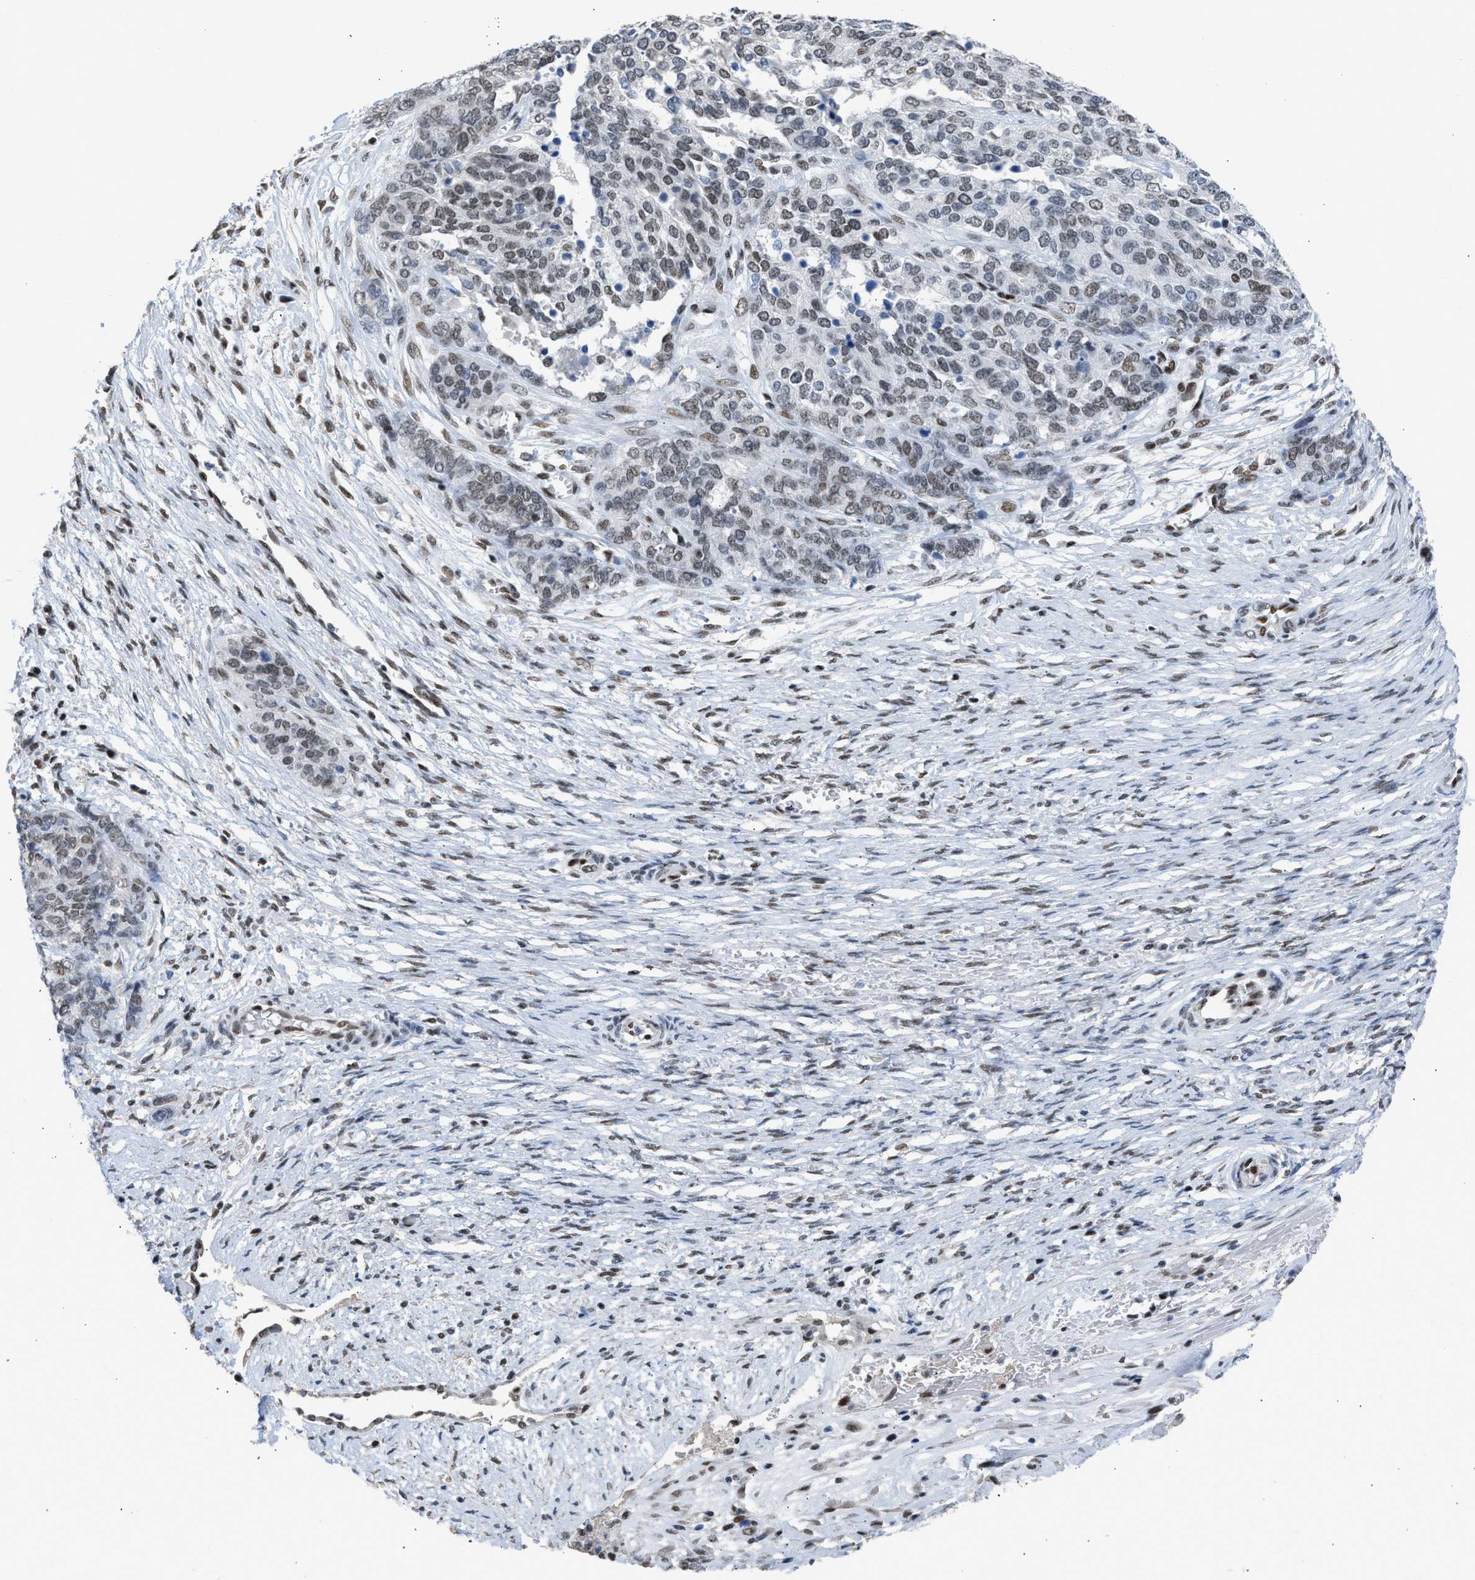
{"staining": {"intensity": "weak", "quantity": "25%-75%", "location": "nuclear"}, "tissue": "ovarian cancer", "cell_type": "Tumor cells", "image_type": "cancer", "snomed": [{"axis": "morphology", "description": "Cystadenocarcinoma, serous, NOS"}, {"axis": "topography", "description": "Ovary"}], "caption": "This micrograph reveals immunohistochemistry (IHC) staining of serous cystadenocarcinoma (ovarian), with low weak nuclear positivity in about 25%-75% of tumor cells.", "gene": "TERF2IP", "patient": {"sex": "female", "age": 44}}